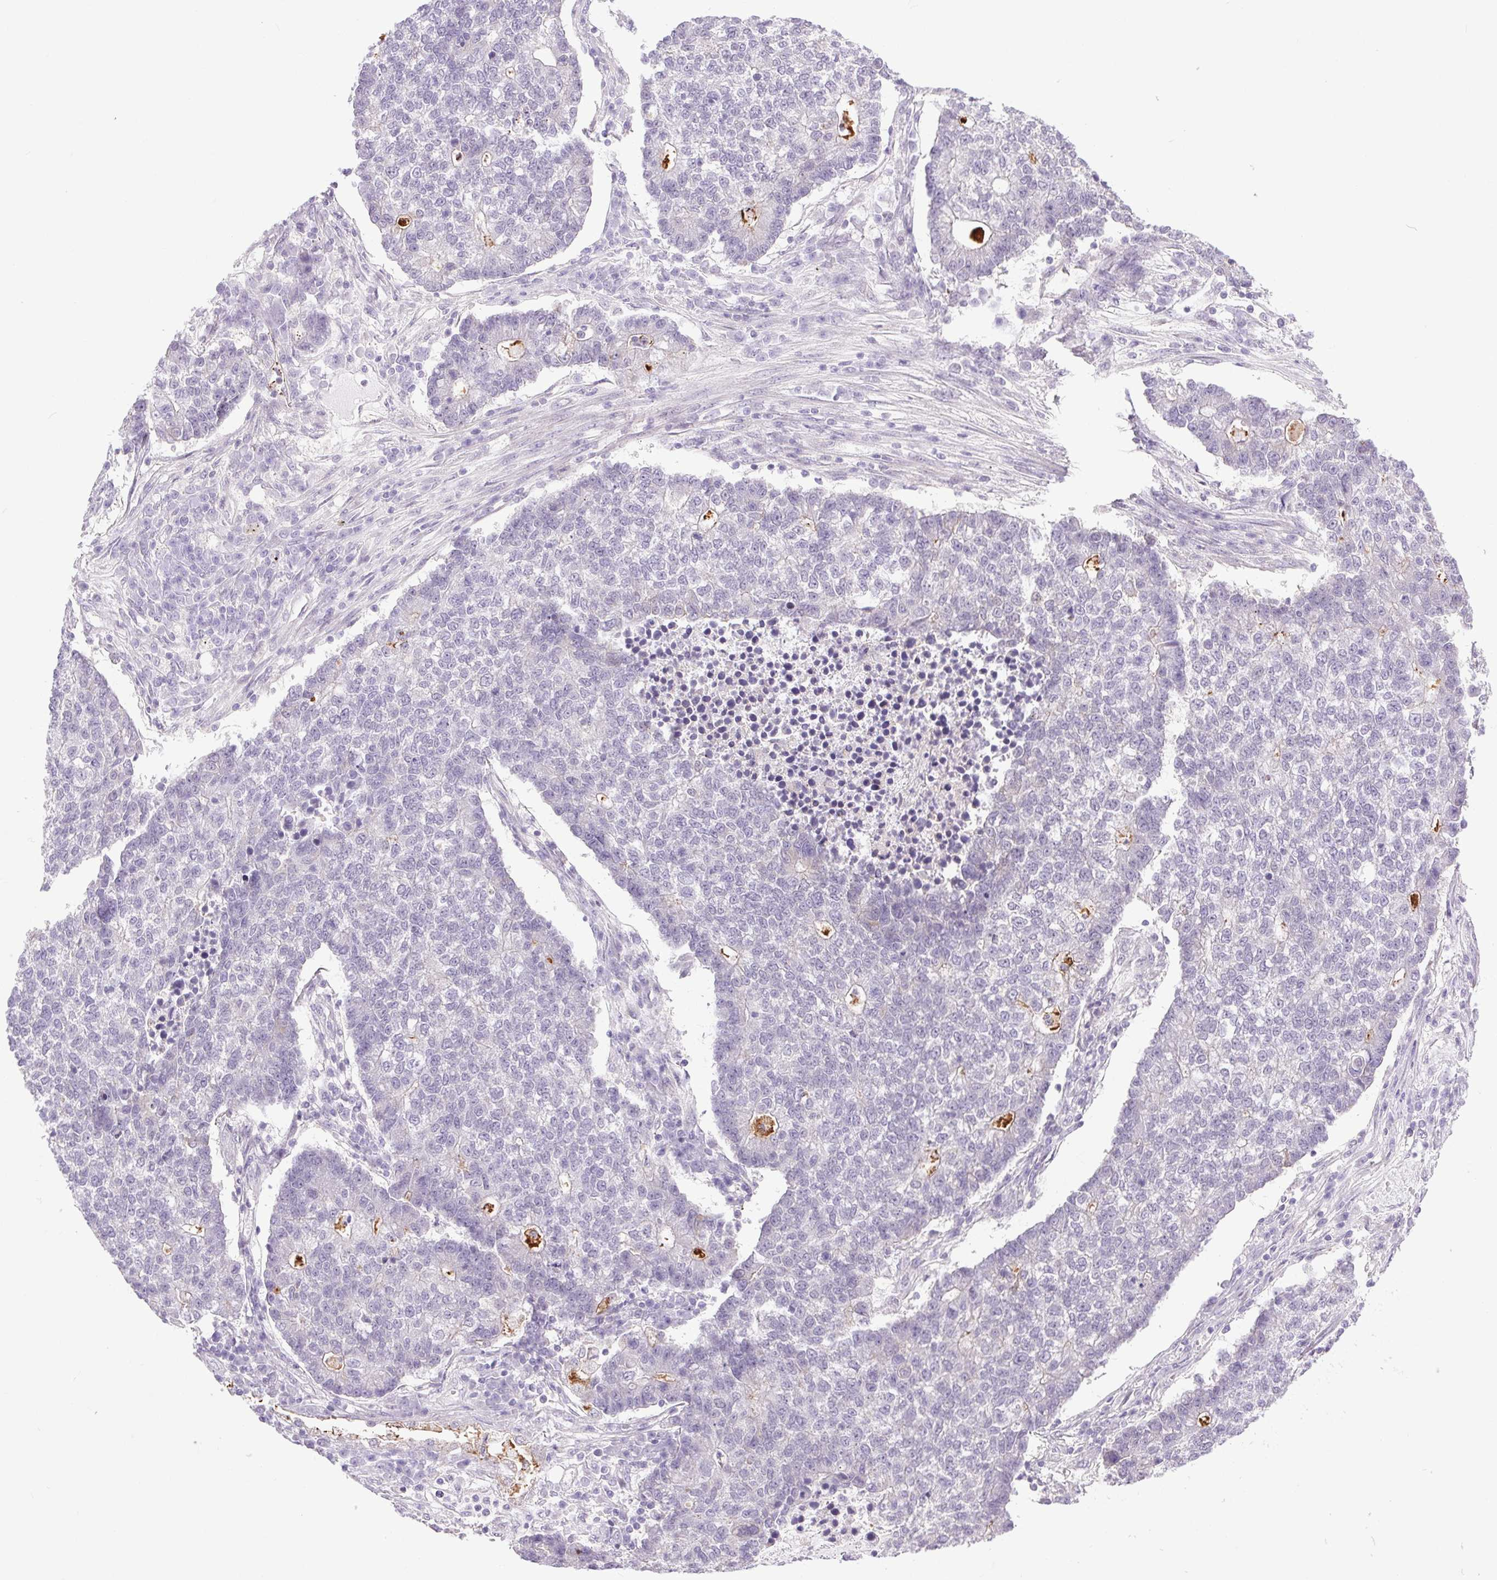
{"staining": {"intensity": "negative", "quantity": "none", "location": "none"}, "tissue": "lung cancer", "cell_type": "Tumor cells", "image_type": "cancer", "snomed": [{"axis": "morphology", "description": "Adenocarcinoma, NOS"}, {"axis": "topography", "description": "Lung"}], "caption": "Tumor cells show no significant protein staining in lung cancer (adenocarcinoma).", "gene": "SYT11", "patient": {"sex": "male", "age": 57}}